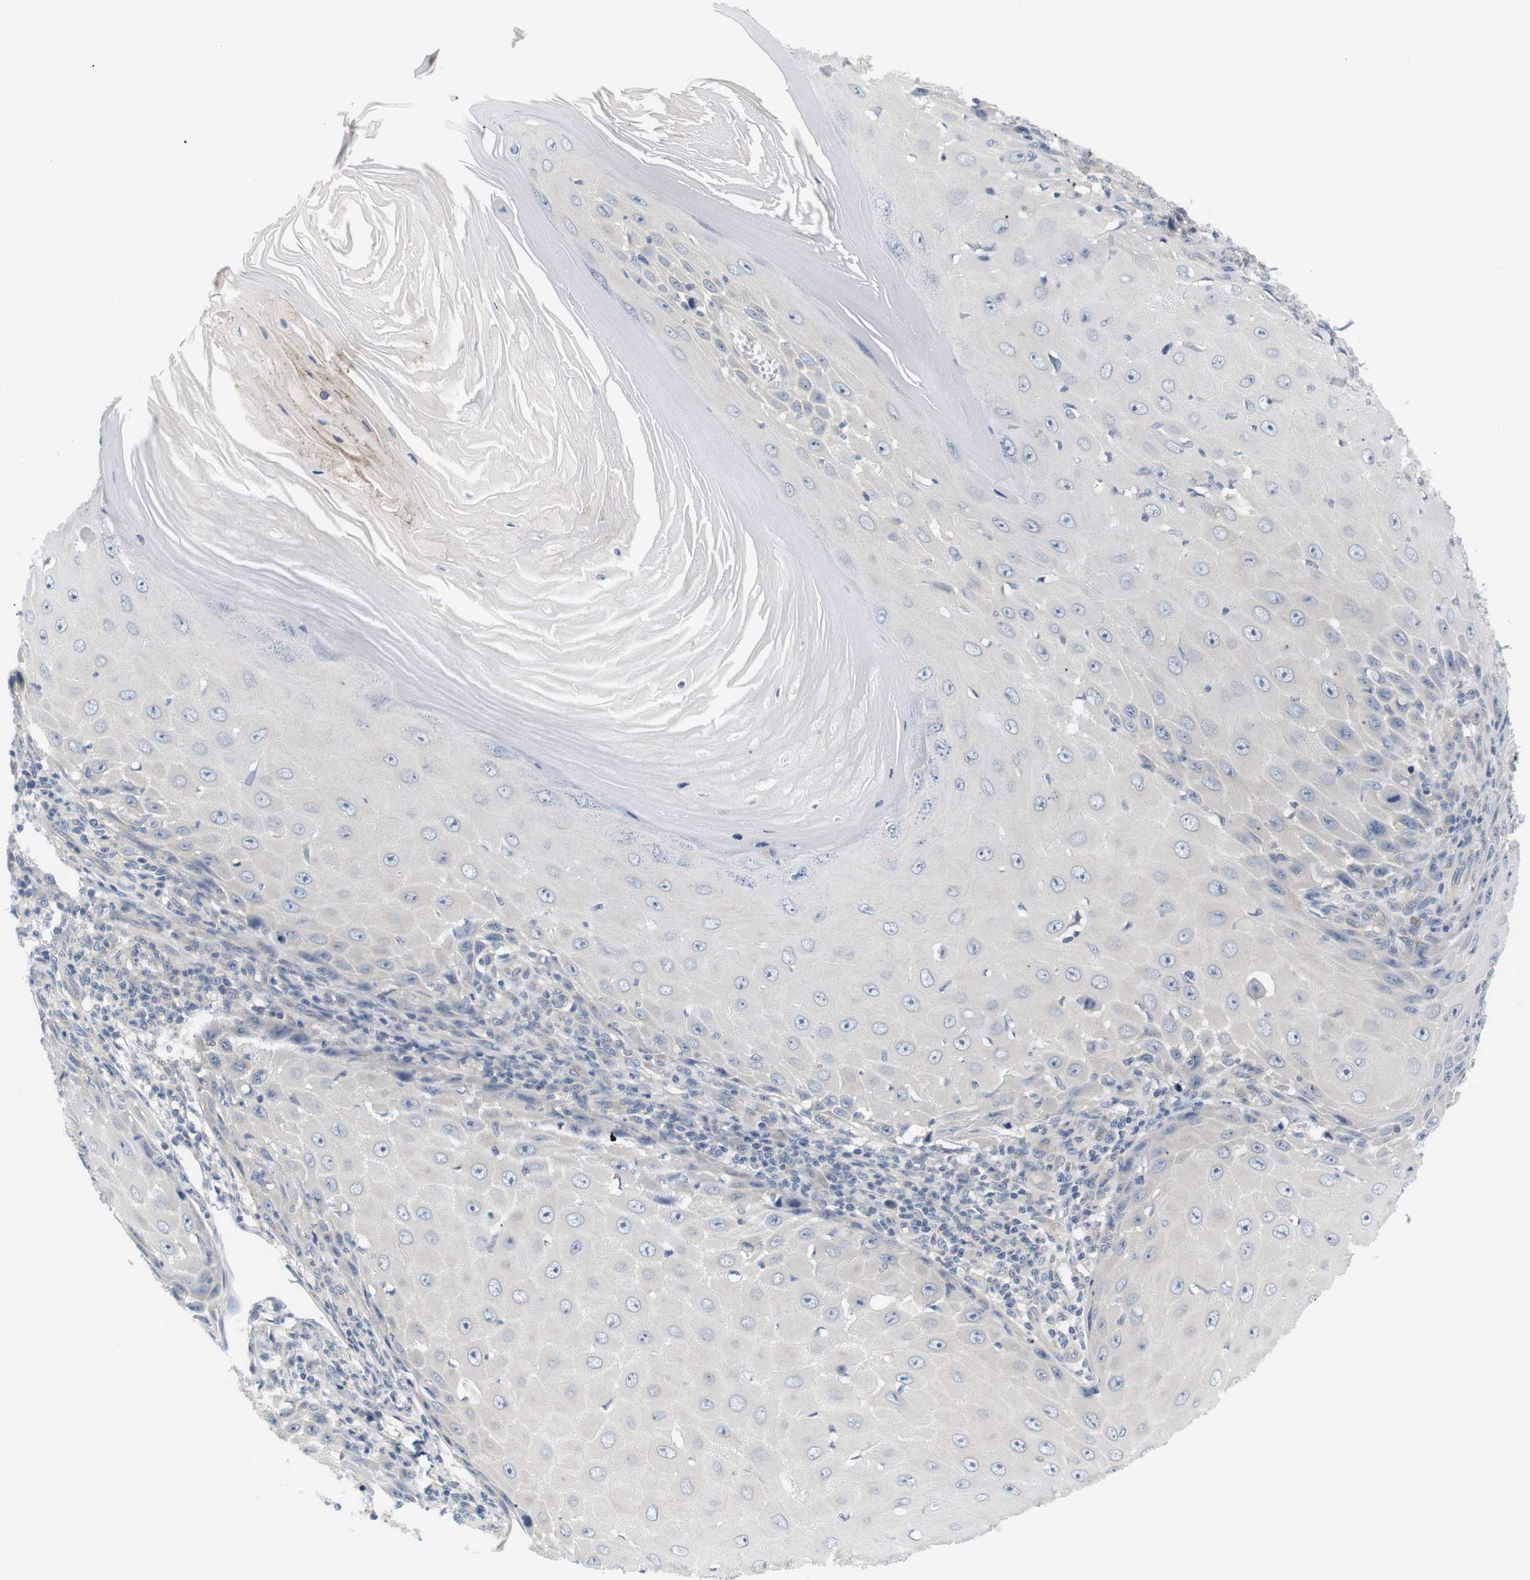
{"staining": {"intensity": "negative", "quantity": "none", "location": "none"}, "tissue": "skin cancer", "cell_type": "Tumor cells", "image_type": "cancer", "snomed": [{"axis": "morphology", "description": "Squamous cell carcinoma, NOS"}, {"axis": "topography", "description": "Skin"}], "caption": "Immunohistochemistry histopathology image of human squamous cell carcinoma (skin) stained for a protein (brown), which exhibits no staining in tumor cells. (IHC, brightfield microscopy, high magnification).", "gene": "EVA1C", "patient": {"sex": "female", "age": 73}}